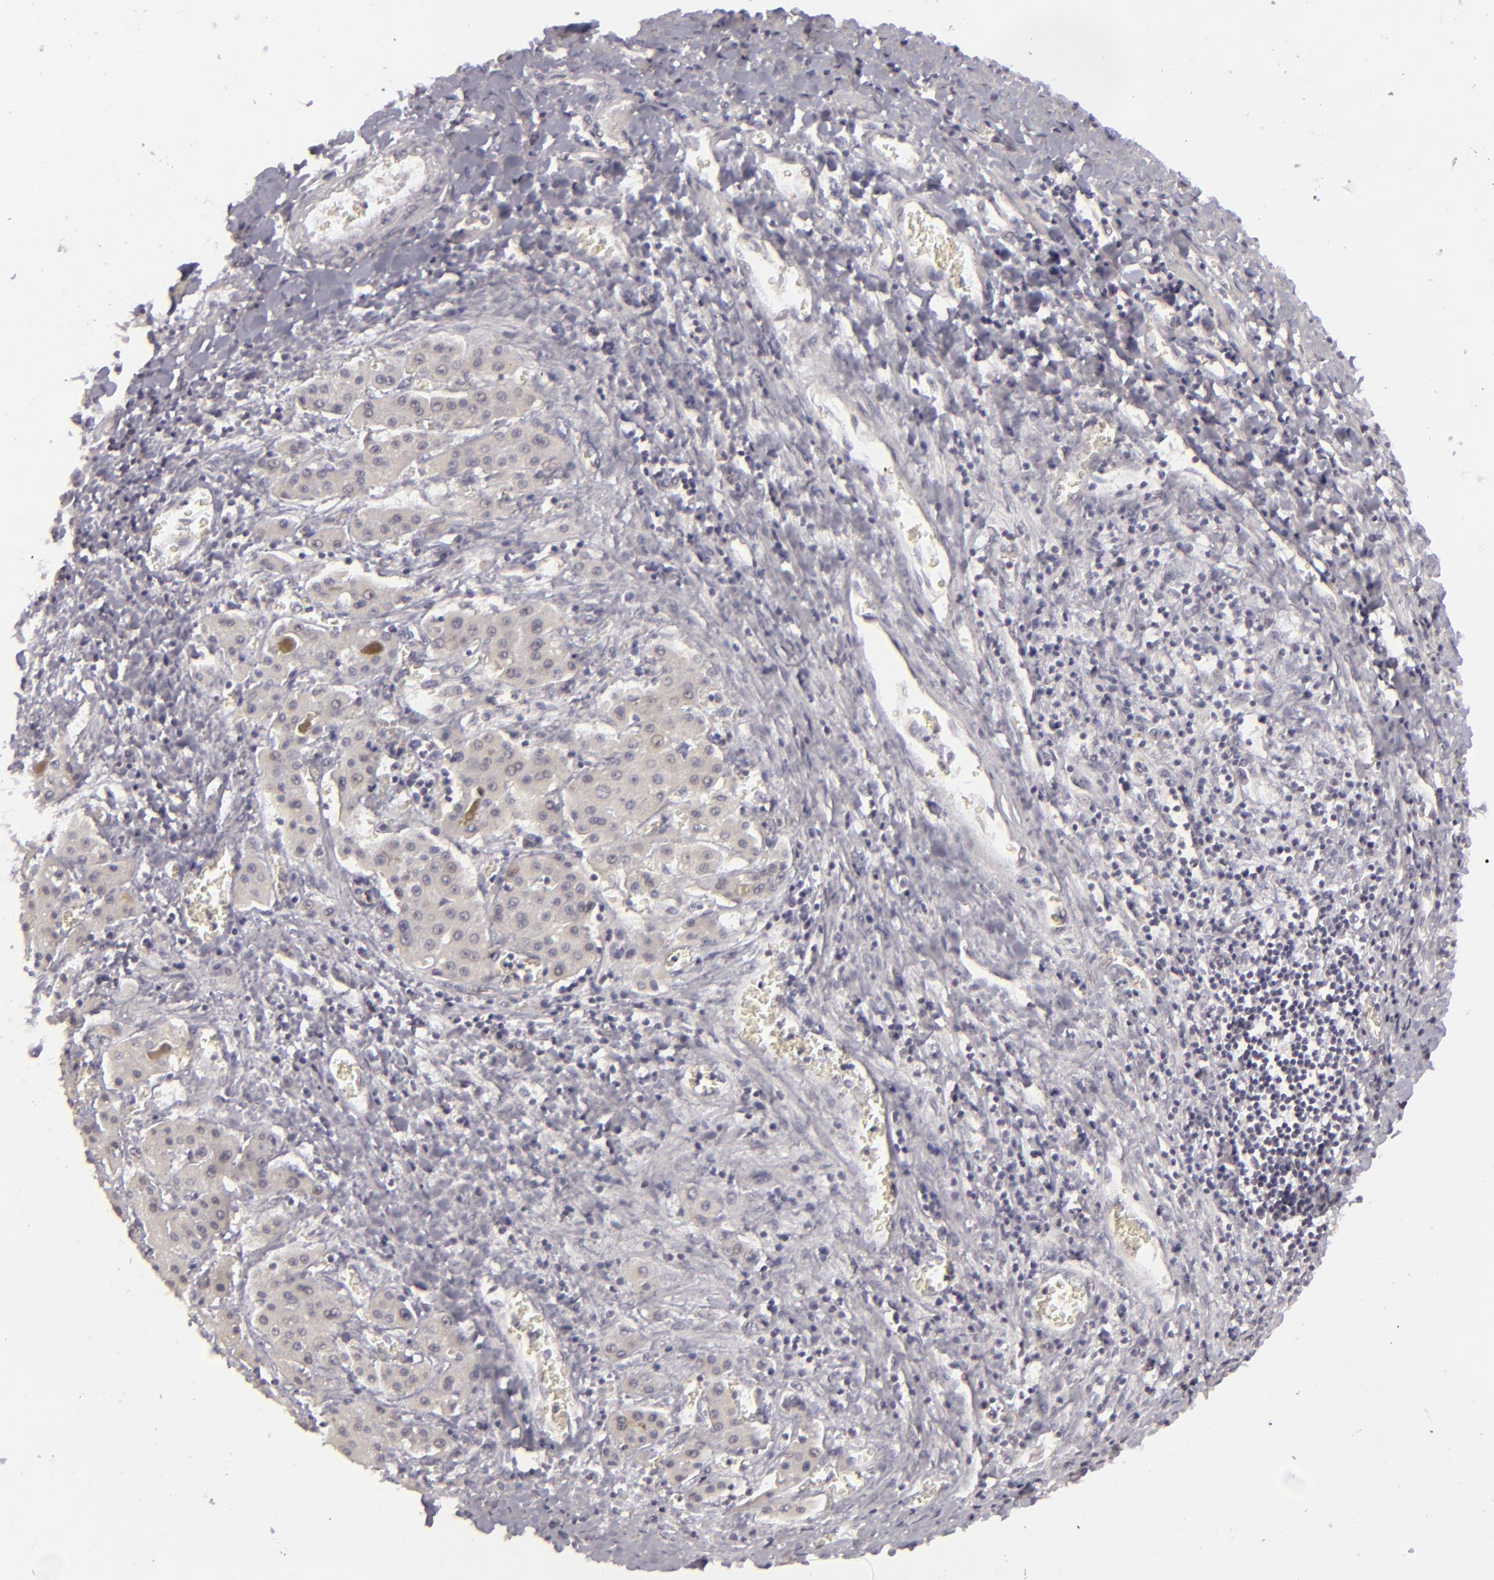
{"staining": {"intensity": "weak", "quantity": "<25%", "location": "cytoplasmic/membranous"}, "tissue": "liver cancer", "cell_type": "Tumor cells", "image_type": "cancer", "snomed": [{"axis": "morphology", "description": "Carcinoma, Hepatocellular, NOS"}, {"axis": "topography", "description": "Liver"}], "caption": "Liver hepatocellular carcinoma stained for a protein using immunohistochemistry displays no positivity tumor cells.", "gene": "SIX1", "patient": {"sex": "male", "age": 24}}